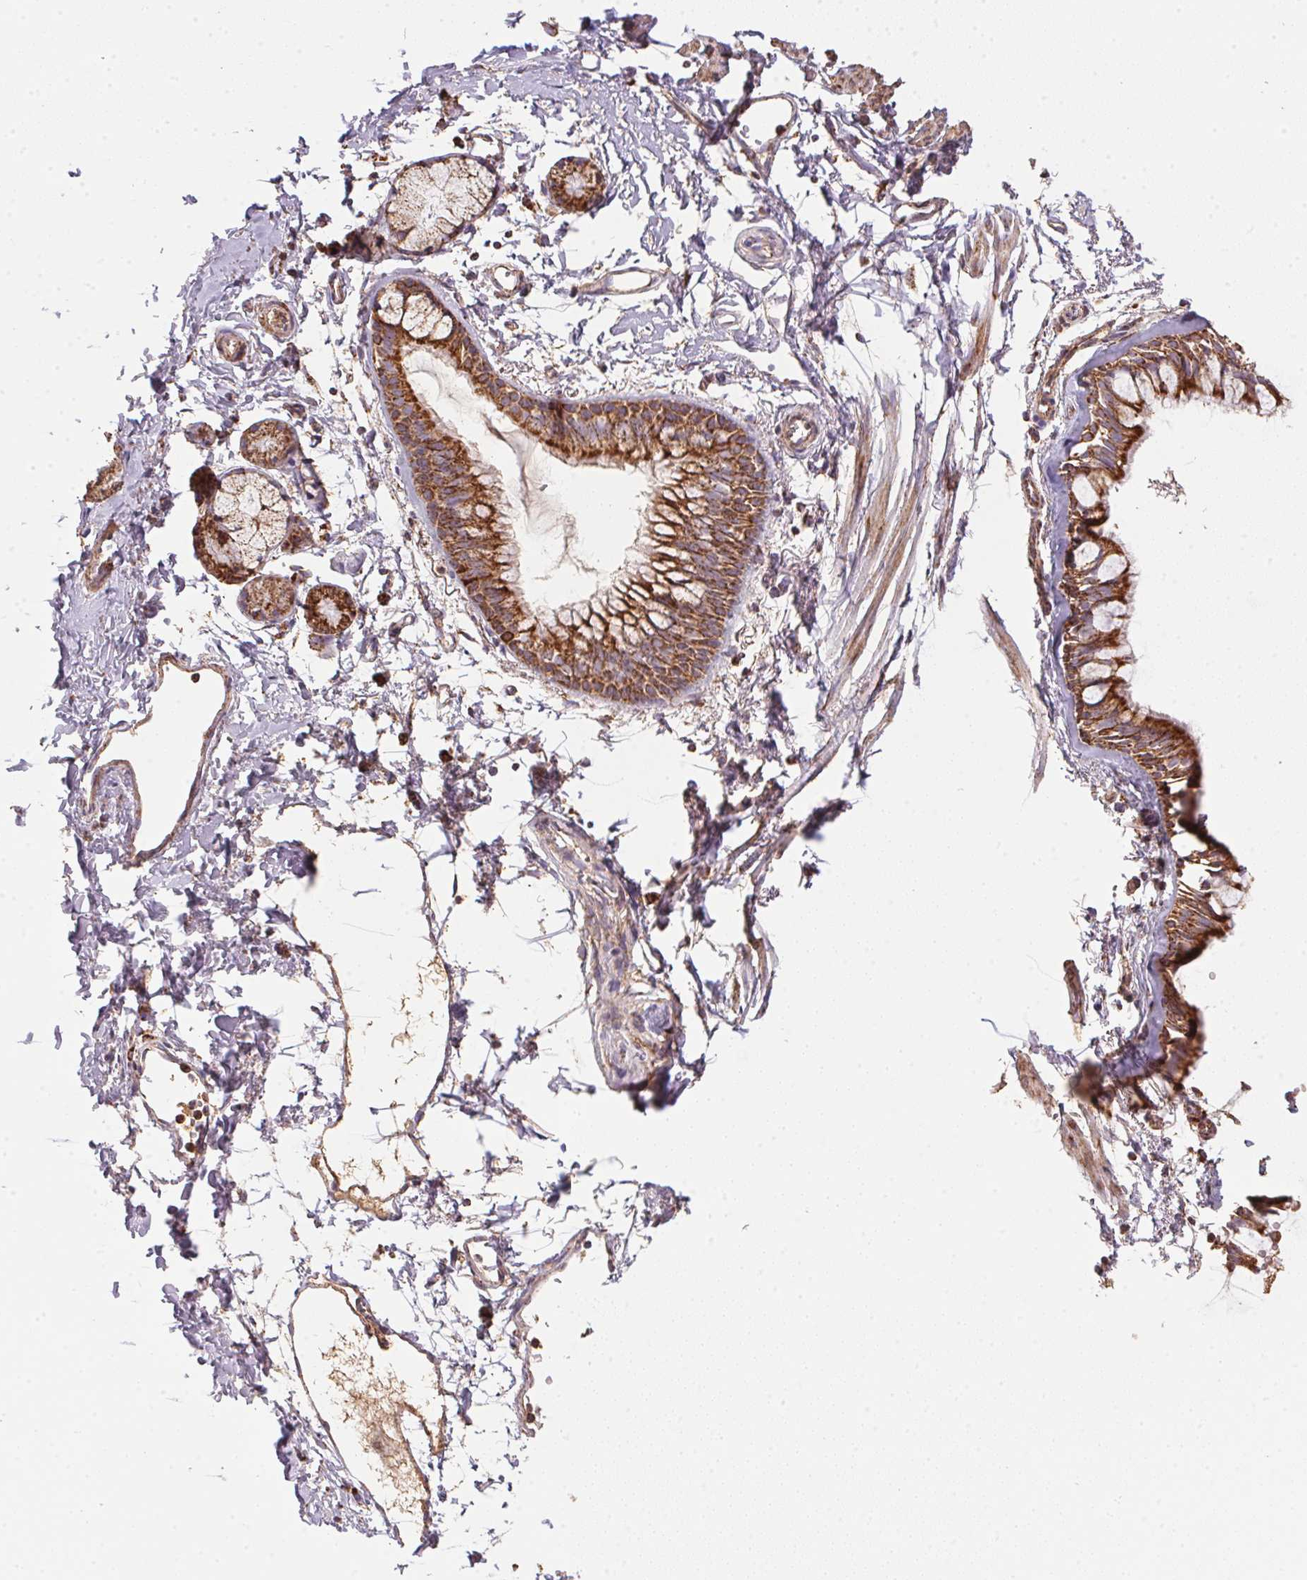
{"staining": {"intensity": "strong", "quantity": ">75%", "location": "cytoplasmic/membranous"}, "tissue": "bronchus", "cell_type": "Respiratory epithelial cells", "image_type": "normal", "snomed": [{"axis": "morphology", "description": "Normal tissue, NOS"}, {"axis": "topography", "description": "Cartilage tissue"}, {"axis": "topography", "description": "Bronchus"}], "caption": "IHC of unremarkable human bronchus reveals high levels of strong cytoplasmic/membranous staining in approximately >75% of respiratory epithelial cells.", "gene": "NDUFS2", "patient": {"sex": "female", "age": 59}}